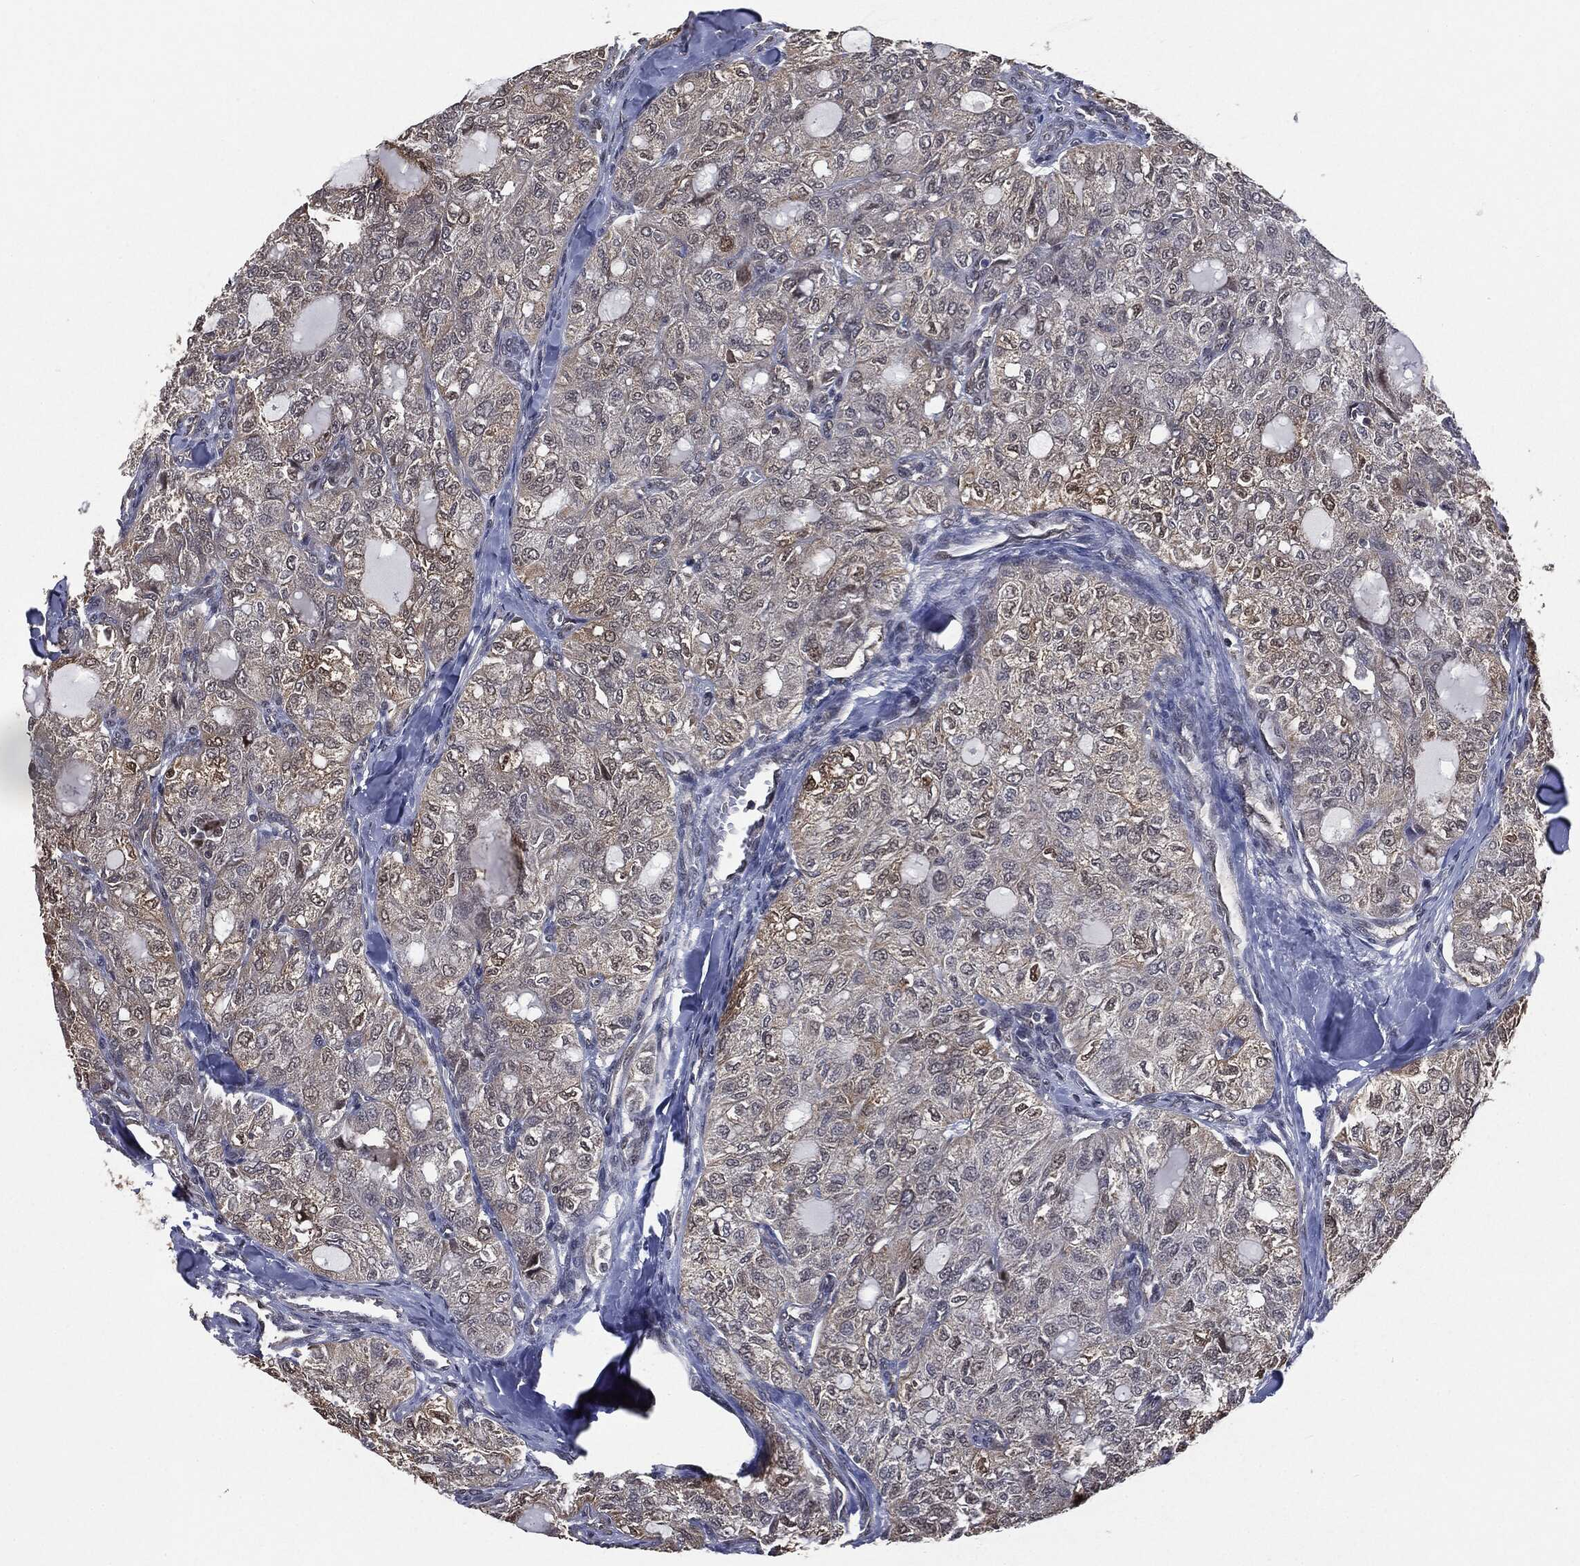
{"staining": {"intensity": "weak", "quantity": "<25%", "location": "nuclear"}, "tissue": "thyroid cancer", "cell_type": "Tumor cells", "image_type": "cancer", "snomed": [{"axis": "morphology", "description": "Follicular adenoma carcinoma, NOS"}, {"axis": "topography", "description": "Thyroid gland"}], "caption": "Immunohistochemical staining of thyroid cancer (follicular adenoma carcinoma) shows no significant staining in tumor cells.", "gene": "SHLD2", "patient": {"sex": "male", "age": 75}}